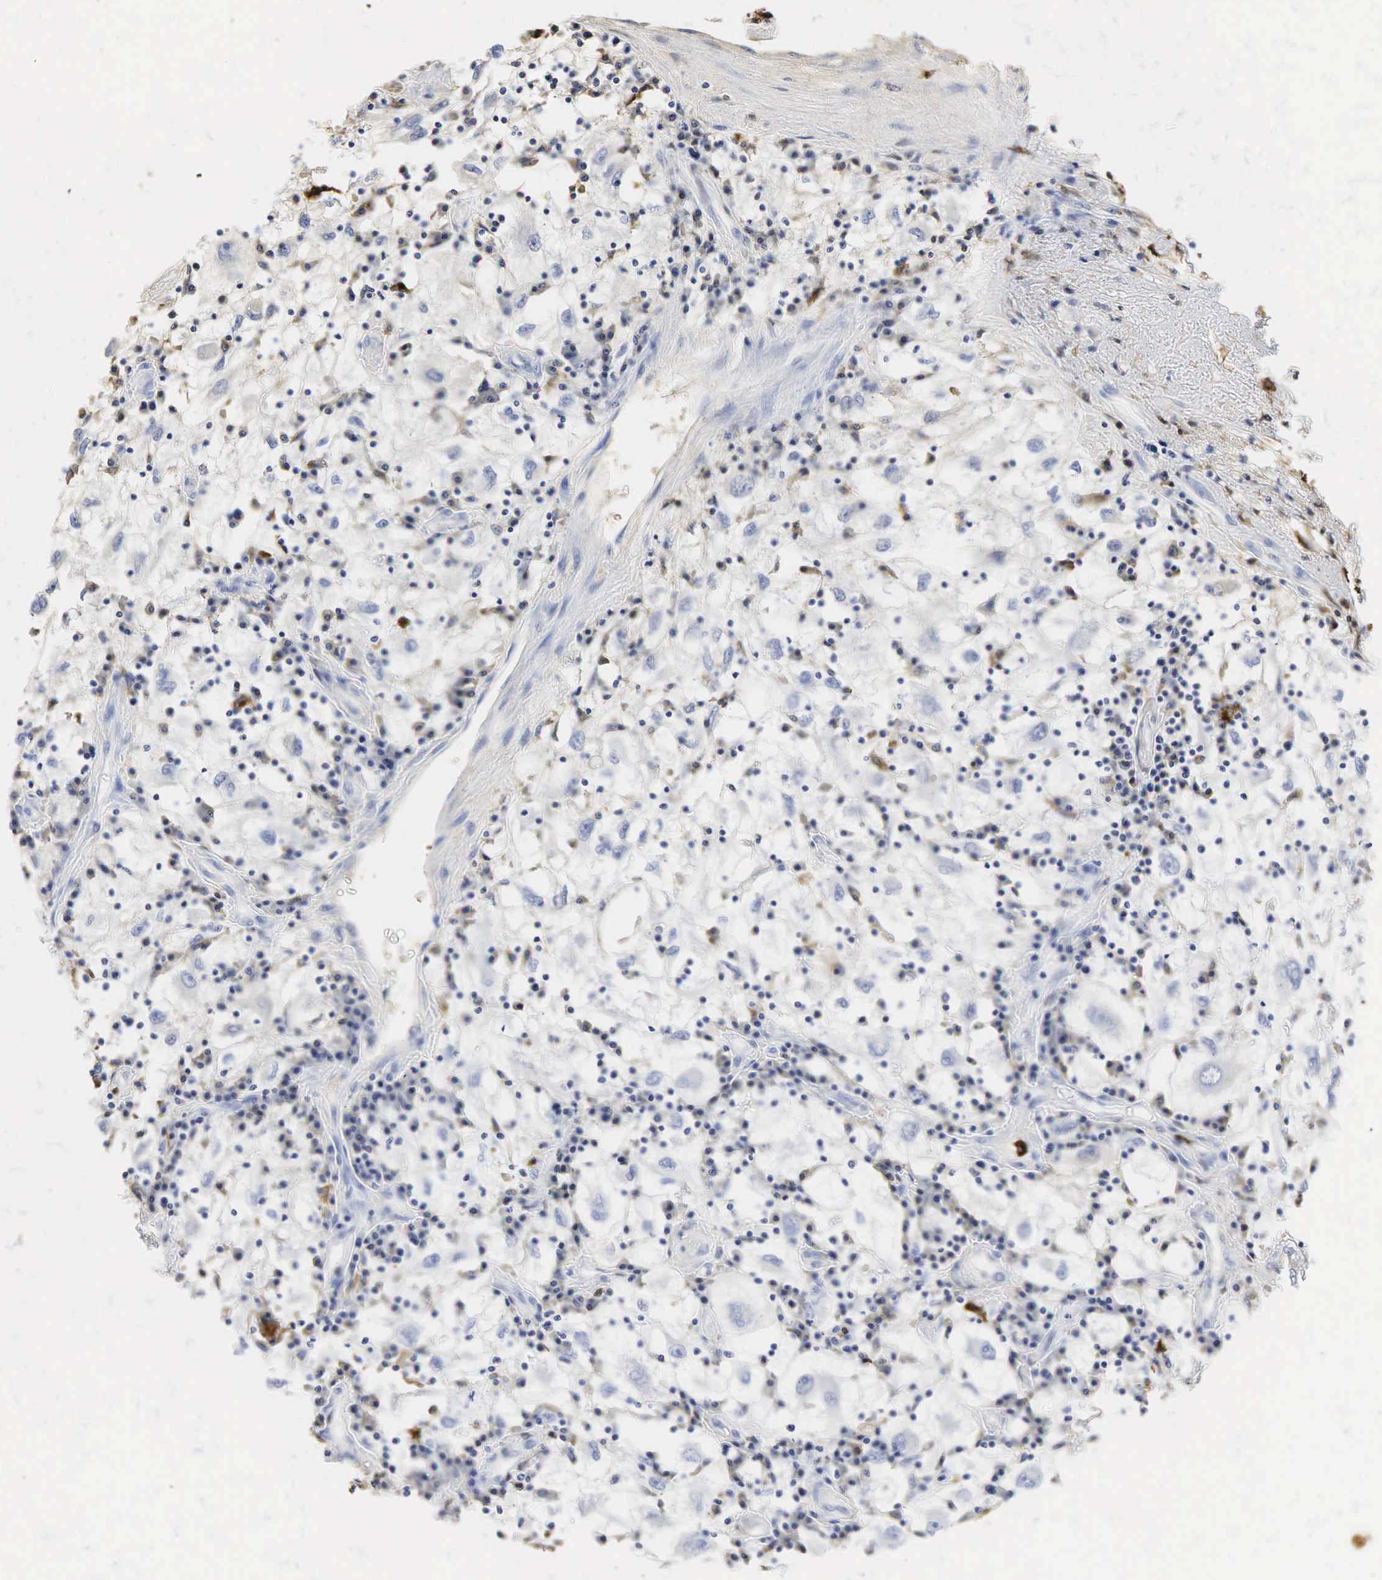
{"staining": {"intensity": "negative", "quantity": "none", "location": "none"}, "tissue": "renal cancer", "cell_type": "Tumor cells", "image_type": "cancer", "snomed": [{"axis": "morphology", "description": "Adenocarcinoma, NOS"}, {"axis": "topography", "description": "Kidney"}], "caption": "DAB immunohistochemical staining of renal adenocarcinoma reveals no significant positivity in tumor cells.", "gene": "LYZ", "patient": {"sex": "male", "age": 82}}